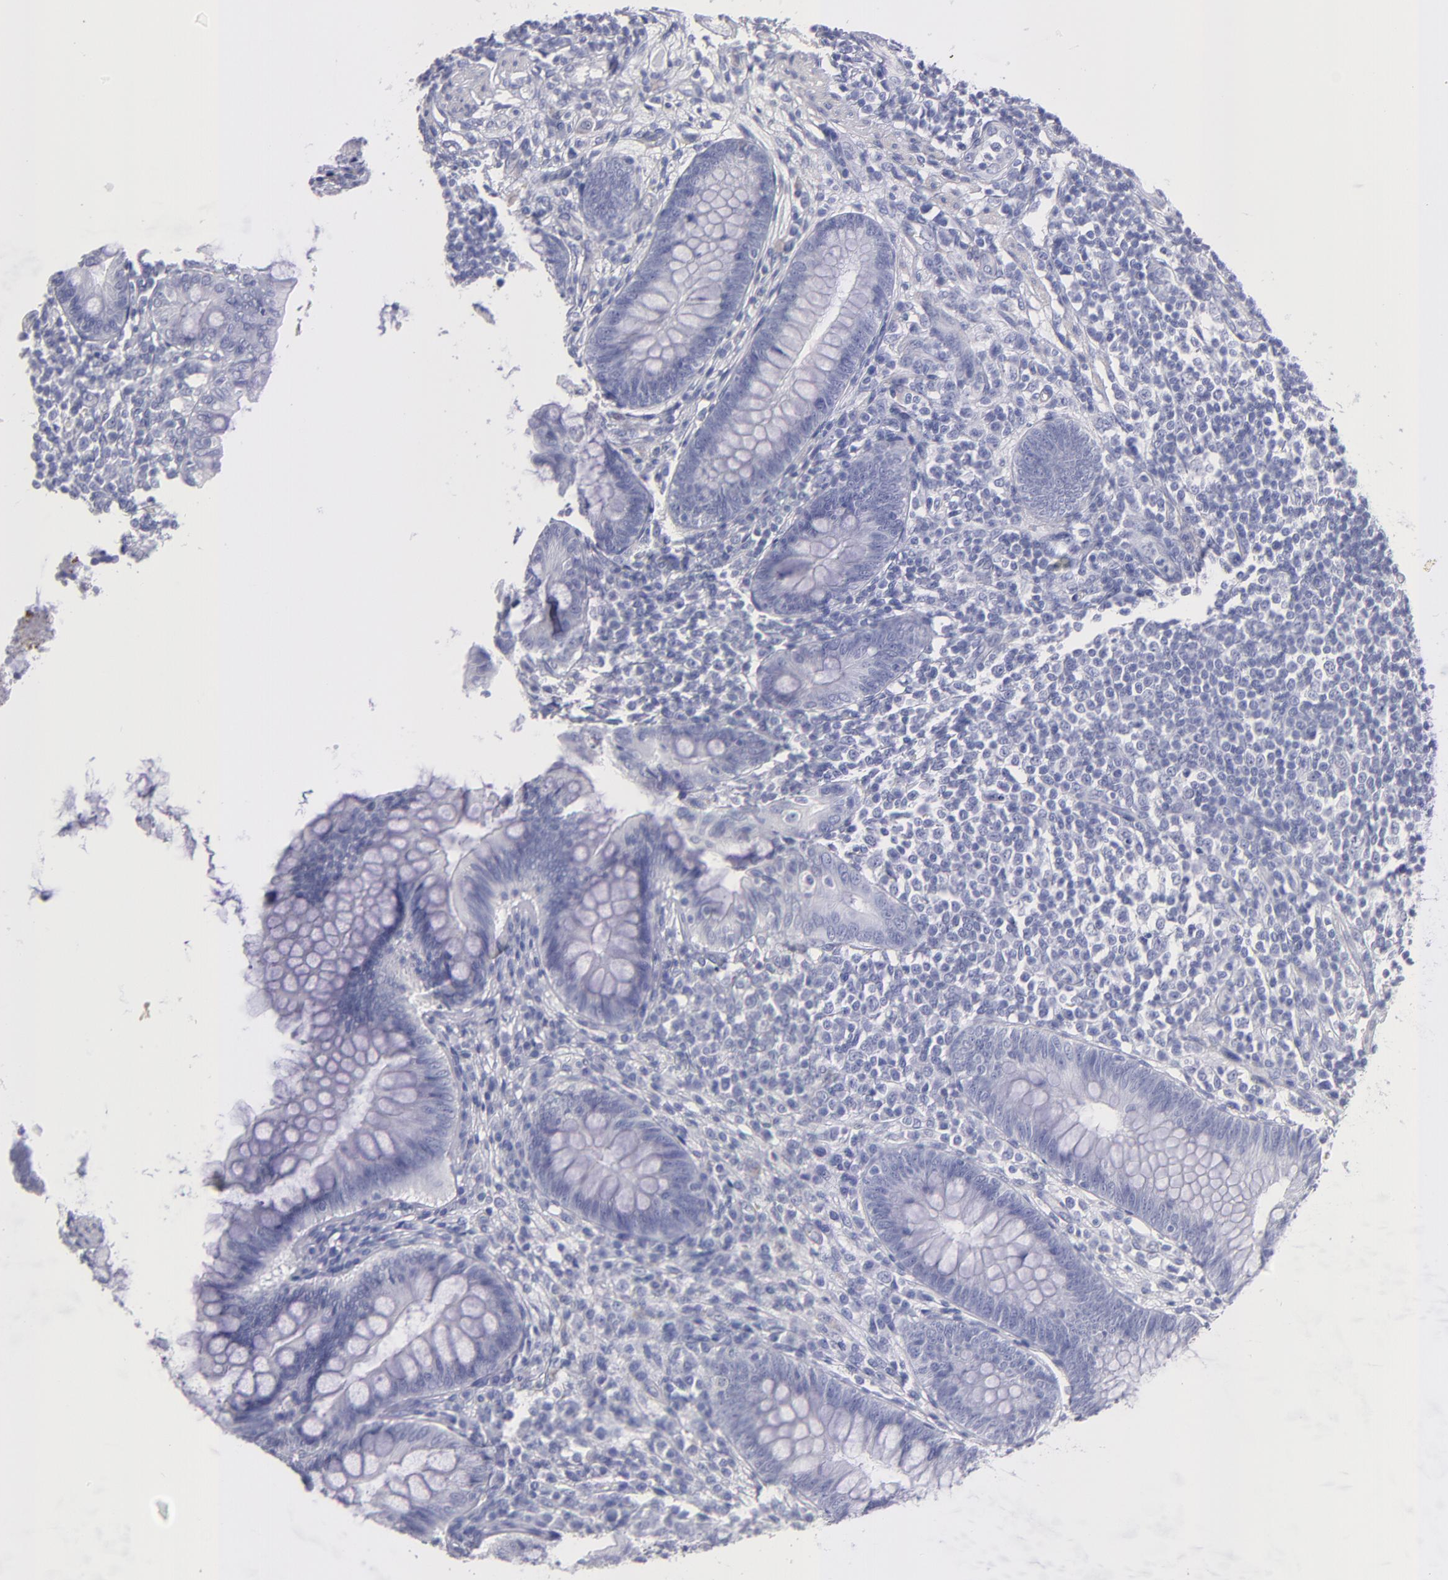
{"staining": {"intensity": "negative", "quantity": "none", "location": "none"}, "tissue": "appendix", "cell_type": "Glandular cells", "image_type": "normal", "snomed": [{"axis": "morphology", "description": "Normal tissue, NOS"}, {"axis": "topography", "description": "Appendix"}], "caption": "Immunohistochemistry image of normal appendix: appendix stained with DAB demonstrates no significant protein staining in glandular cells.", "gene": "MB", "patient": {"sex": "female", "age": 66}}